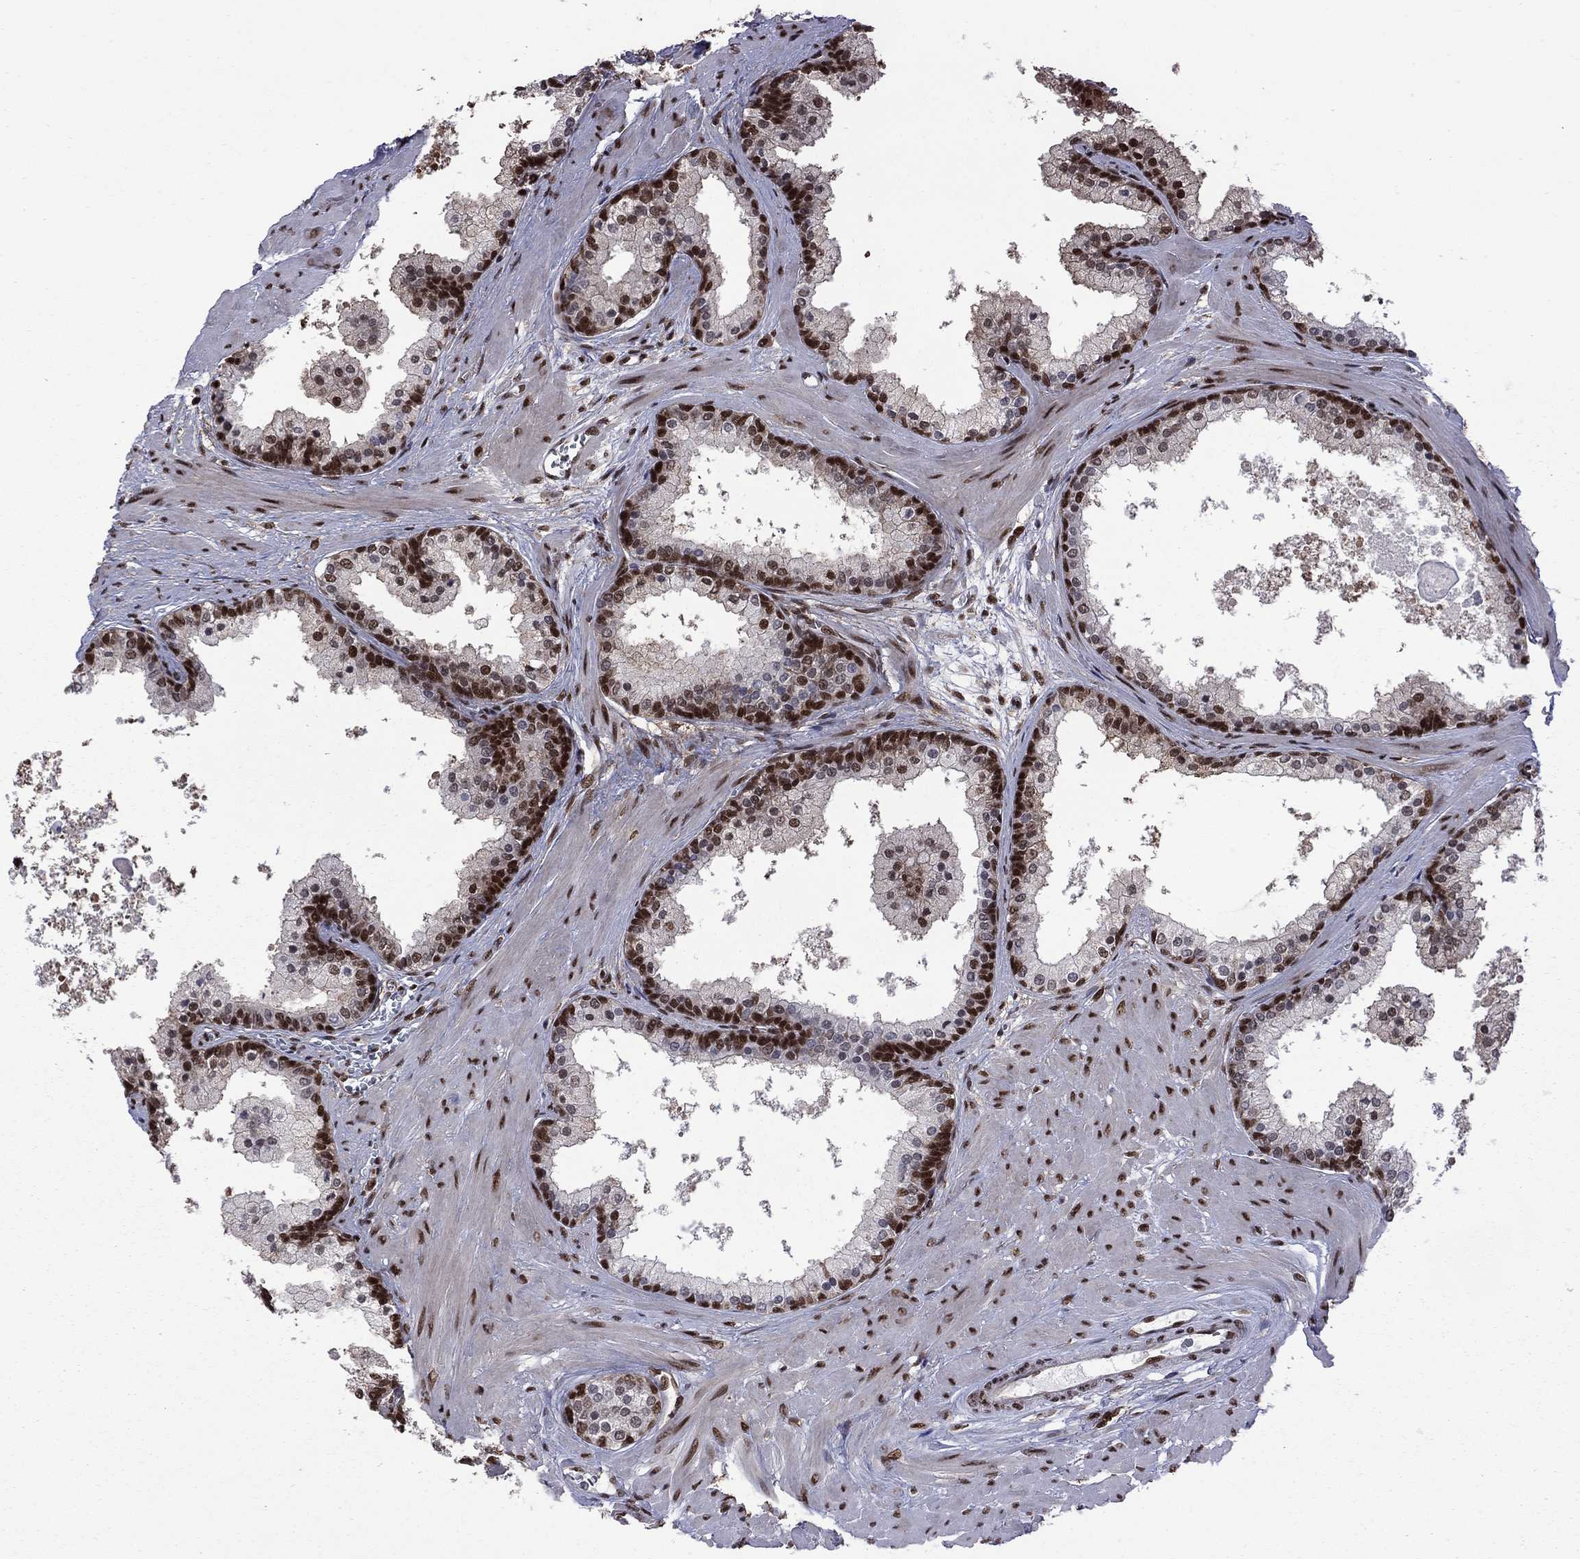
{"staining": {"intensity": "strong", "quantity": ">75%", "location": "nuclear"}, "tissue": "prostate", "cell_type": "Glandular cells", "image_type": "normal", "snomed": [{"axis": "morphology", "description": "Normal tissue, NOS"}, {"axis": "topography", "description": "Prostate"}], "caption": "Immunohistochemistry (IHC) staining of unremarkable prostate, which shows high levels of strong nuclear staining in about >75% of glandular cells indicating strong nuclear protein staining. The staining was performed using DAB (3,3'-diaminobenzidine) (brown) for protein detection and nuclei were counterstained in hematoxylin (blue).", "gene": "MED25", "patient": {"sex": "male", "age": 61}}